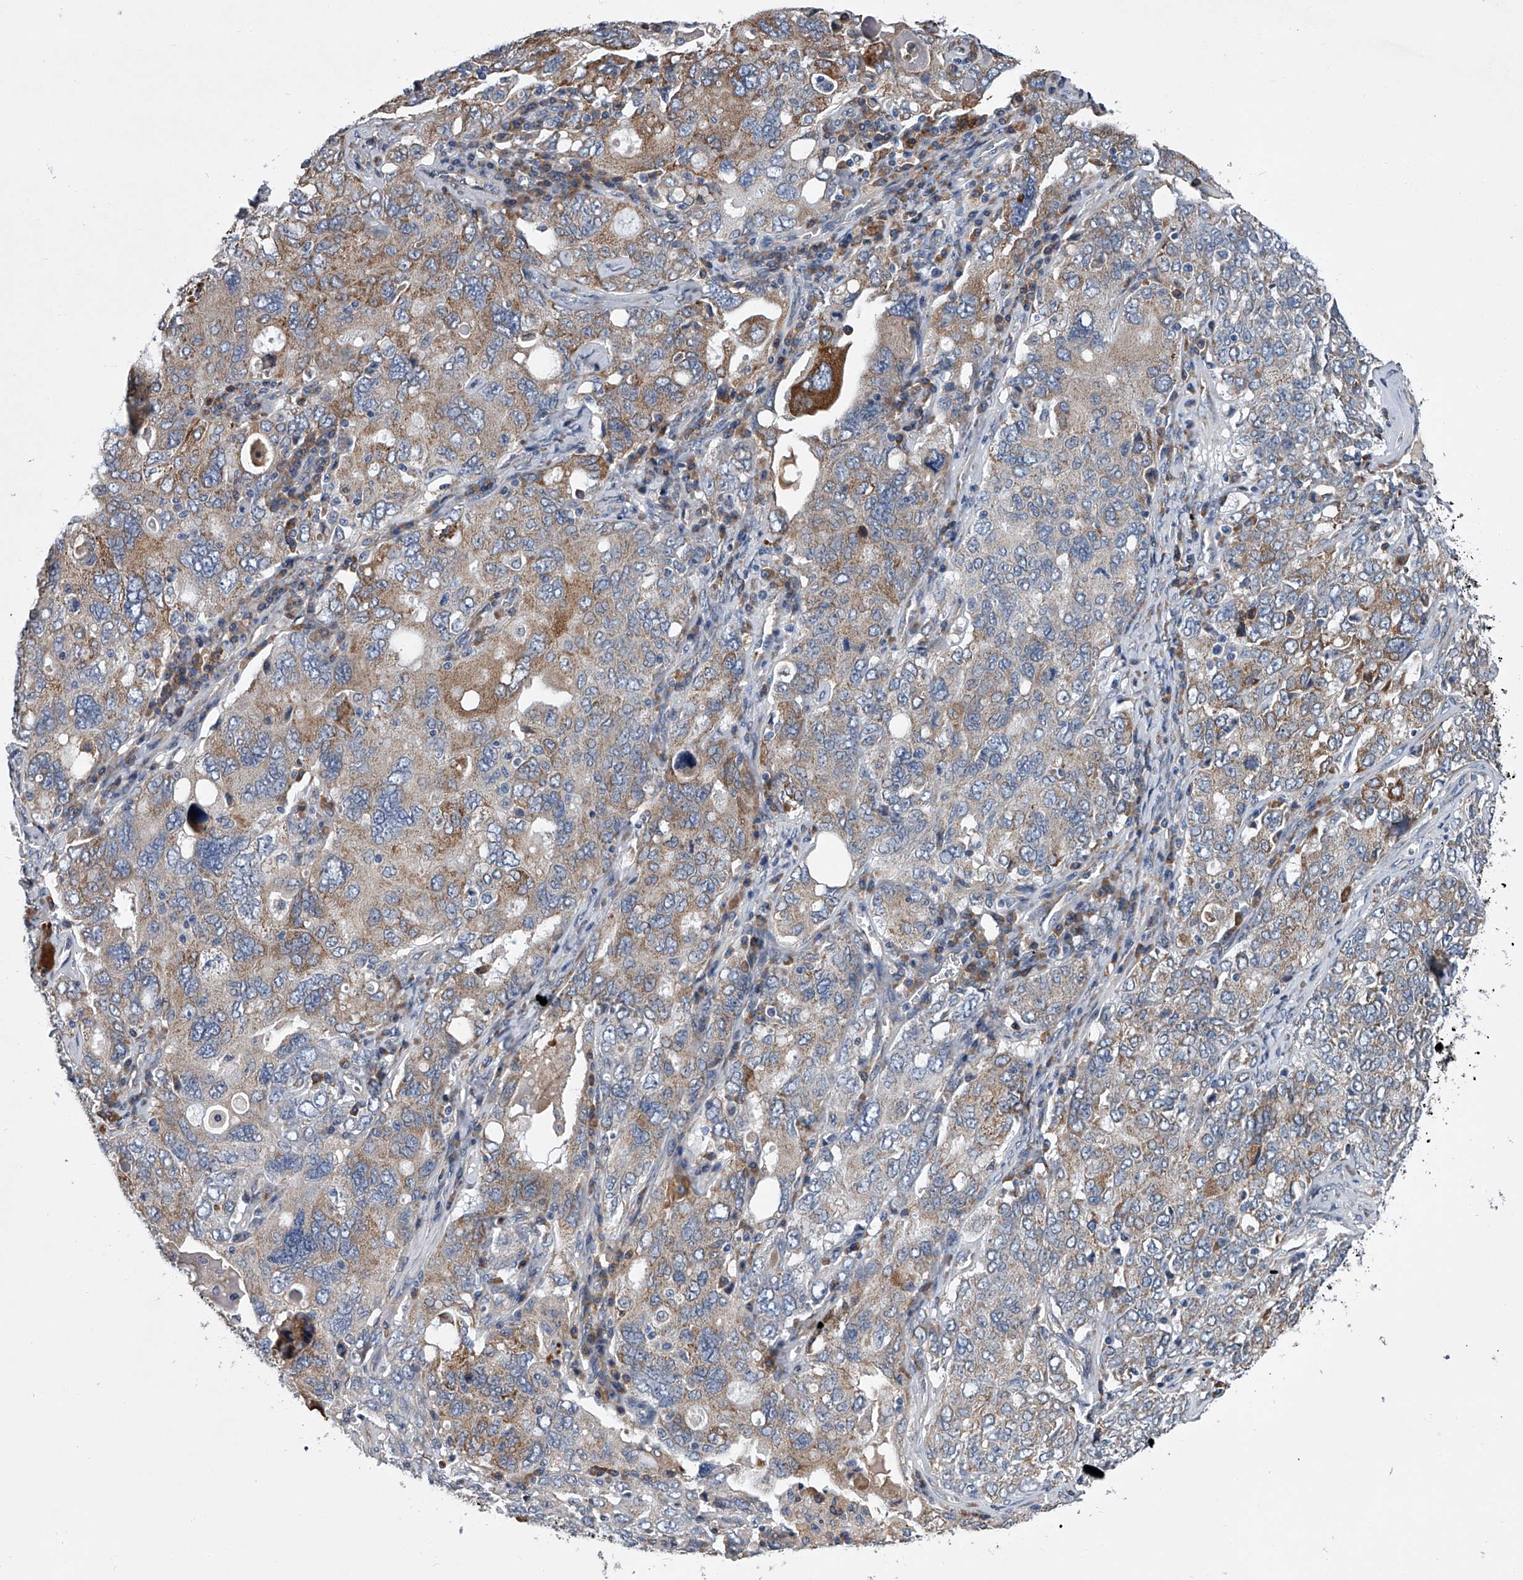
{"staining": {"intensity": "moderate", "quantity": "<25%", "location": "cytoplasmic/membranous"}, "tissue": "ovarian cancer", "cell_type": "Tumor cells", "image_type": "cancer", "snomed": [{"axis": "morphology", "description": "Carcinoma, endometroid"}, {"axis": "topography", "description": "Ovary"}], "caption": "Human ovarian endometroid carcinoma stained for a protein (brown) exhibits moderate cytoplasmic/membranous positive staining in about <25% of tumor cells.", "gene": "ABCG1", "patient": {"sex": "female", "age": 62}}